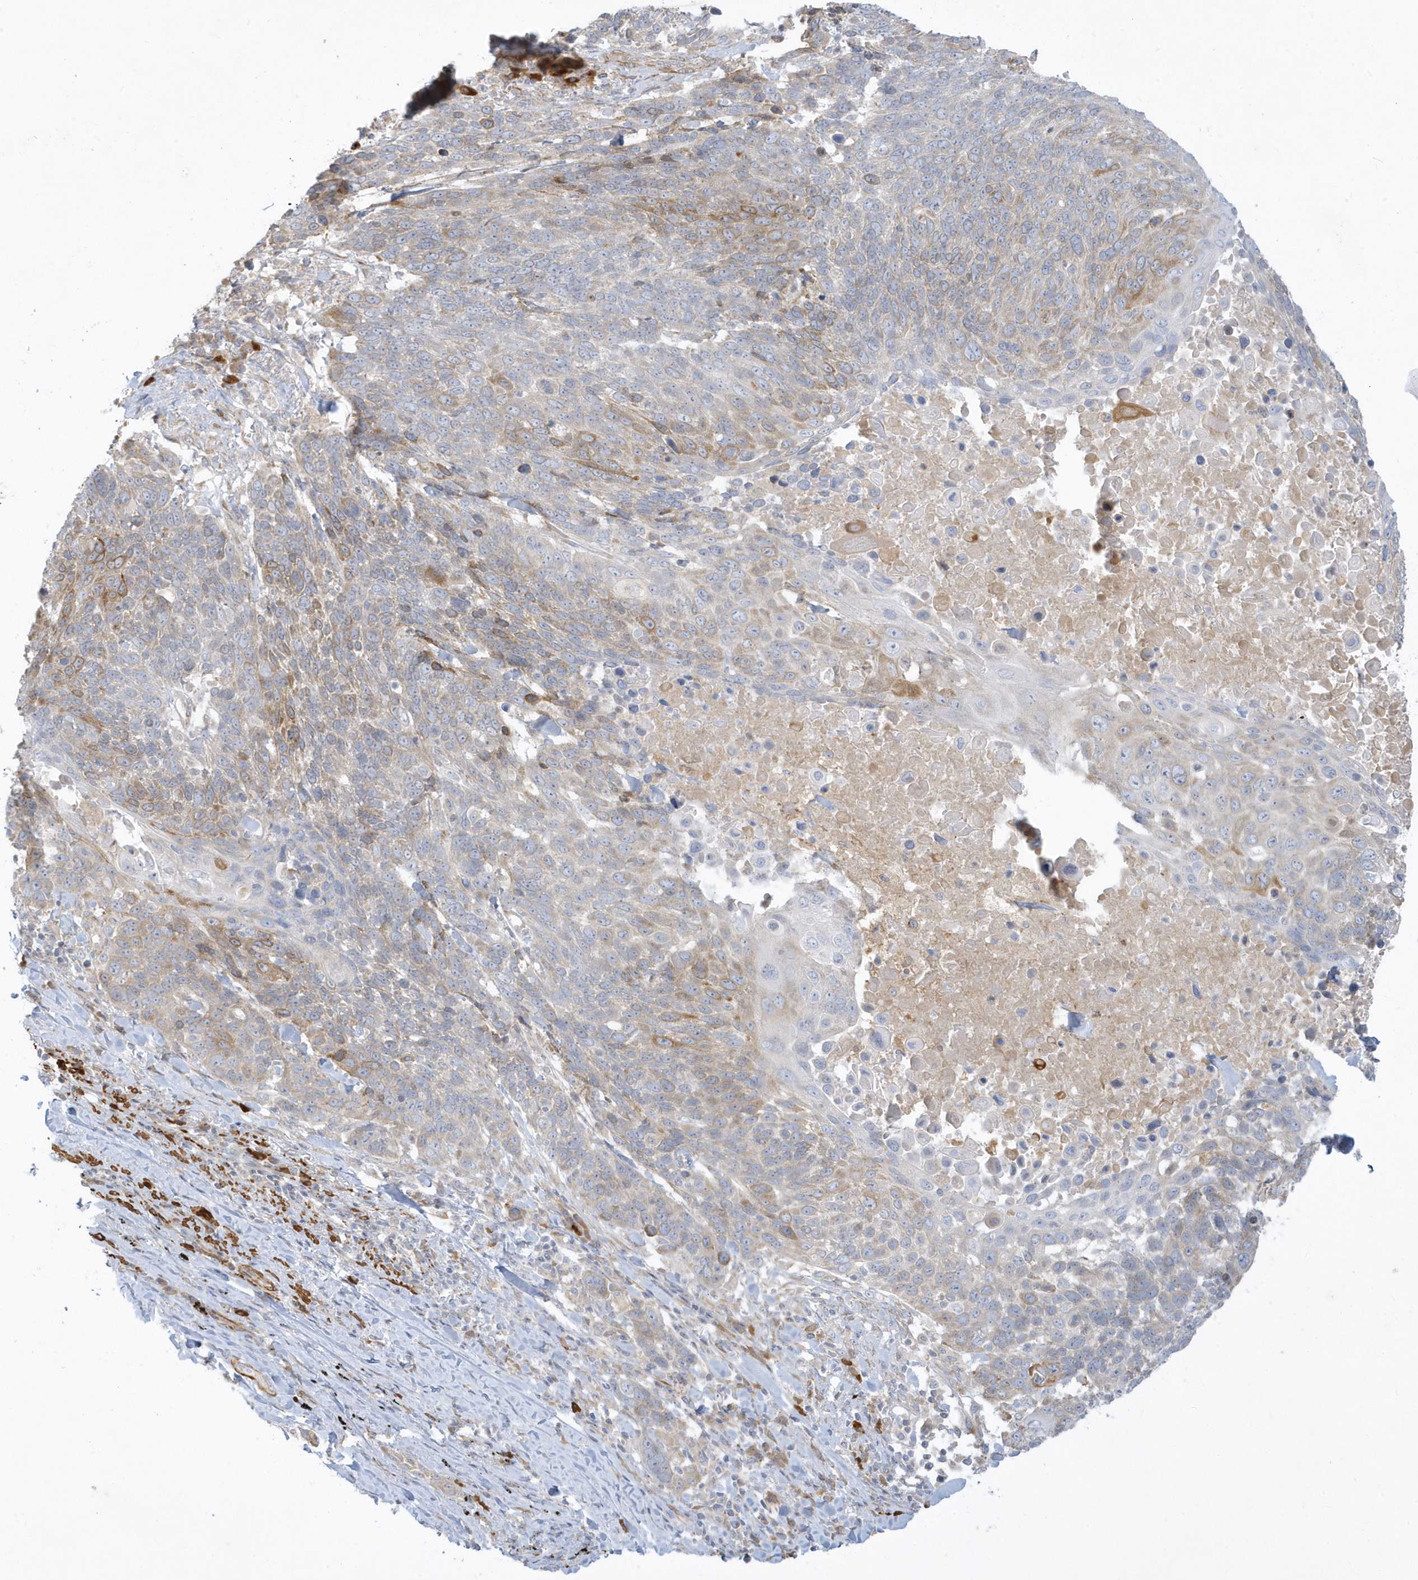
{"staining": {"intensity": "moderate", "quantity": "<25%", "location": "cytoplasmic/membranous"}, "tissue": "lung cancer", "cell_type": "Tumor cells", "image_type": "cancer", "snomed": [{"axis": "morphology", "description": "Squamous cell carcinoma, NOS"}, {"axis": "topography", "description": "Lung"}], "caption": "IHC (DAB (3,3'-diaminobenzidine)) staining of lung squamous cell carcinoma displays moderate cytoplasmic/membranous protein positivity in about <25% of tumor cells. The staining was performed using DAB to visualize the protein expression in brown, while the nuclei were stained in blue with hematoxylin (Magnification: 20x).", "gene": "THADA", "patient": {"sex": "male", "age": 66}}